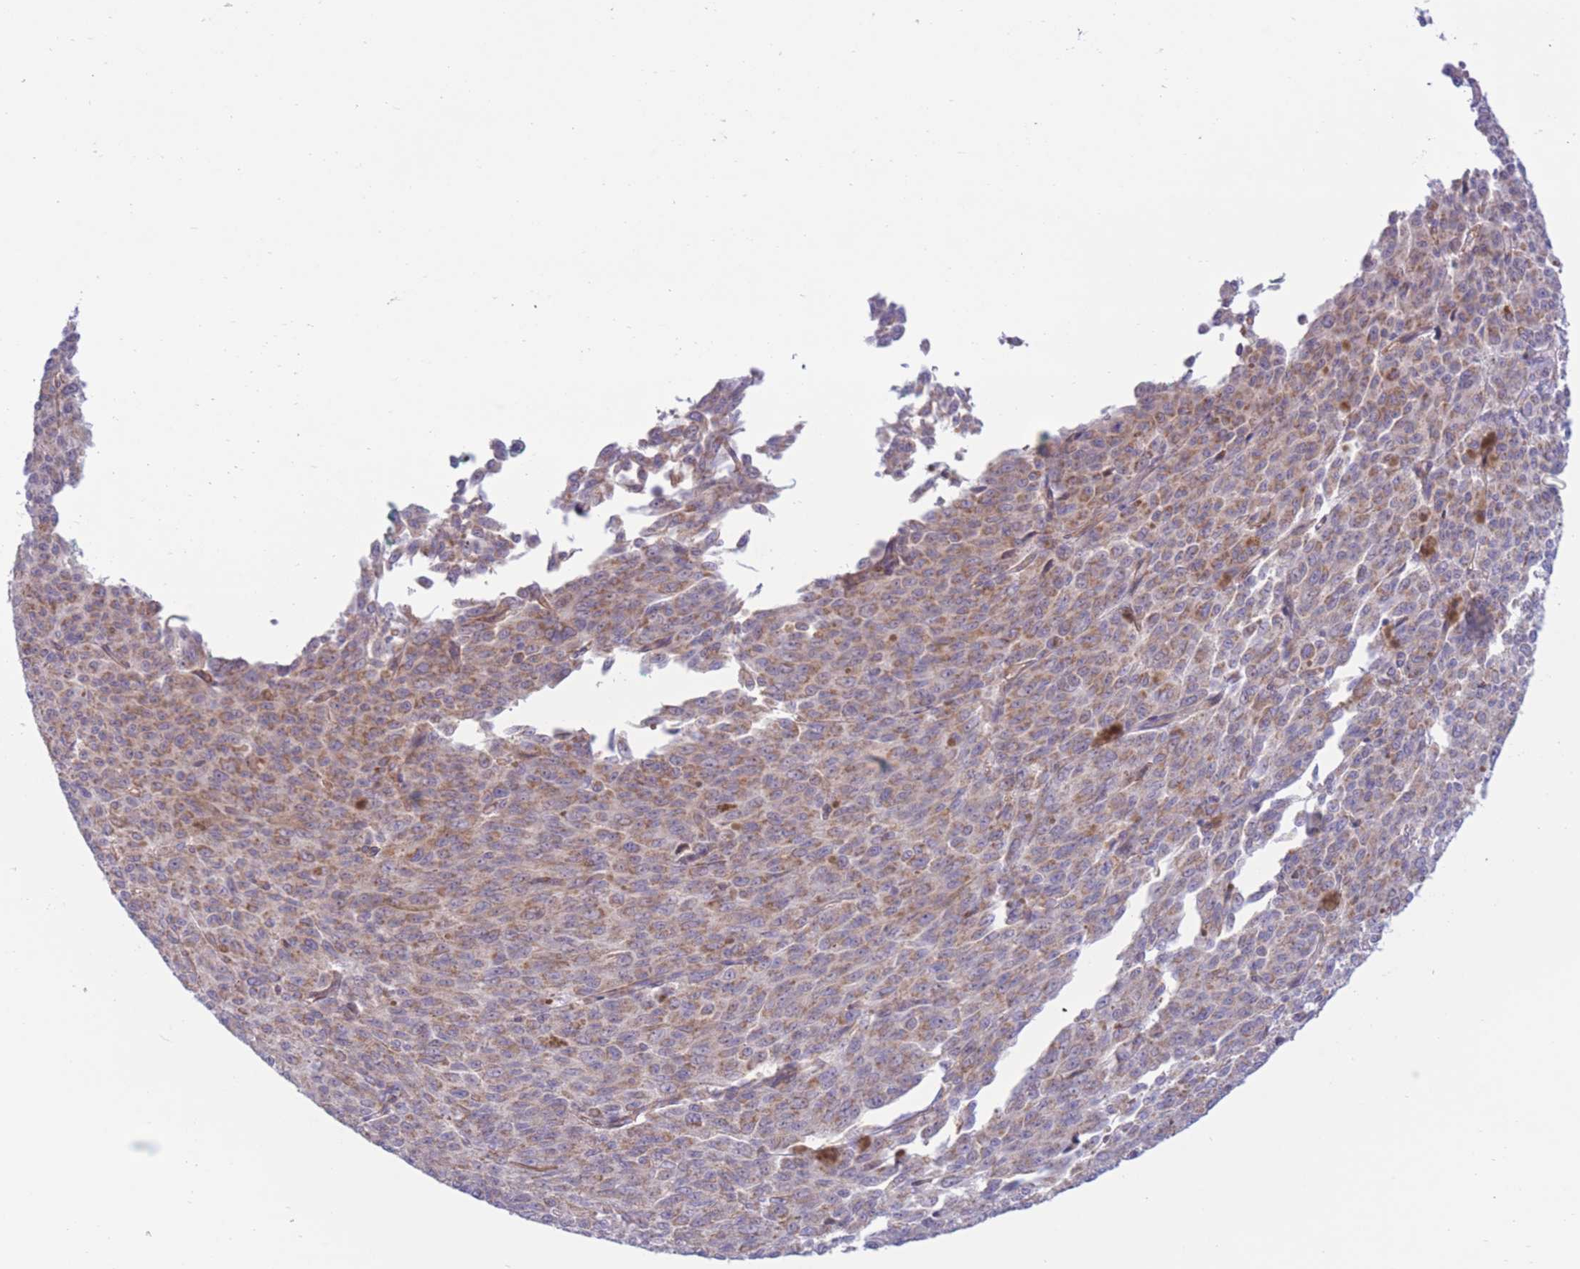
{"staining": {"intensity": "weak", "quantity": ">75%", "location": "cytoplasmic/membranous"}, "tissue": "melanoma", "cell_type": "Tumor cells", "image_type": "cancer", "snomed": [{"axis": "morphology", "description": "Malignant melanoma, NOS"}, {"axis": "topography", "description": "Skin"}], "caption": "A low amount of weak cytoplasmic/membranous staining is present in approximately >75% of tumor cells in malignant melanoma tissue.", "gene": "MRPS31", "patient": {"sex": "female", "age": 52}}